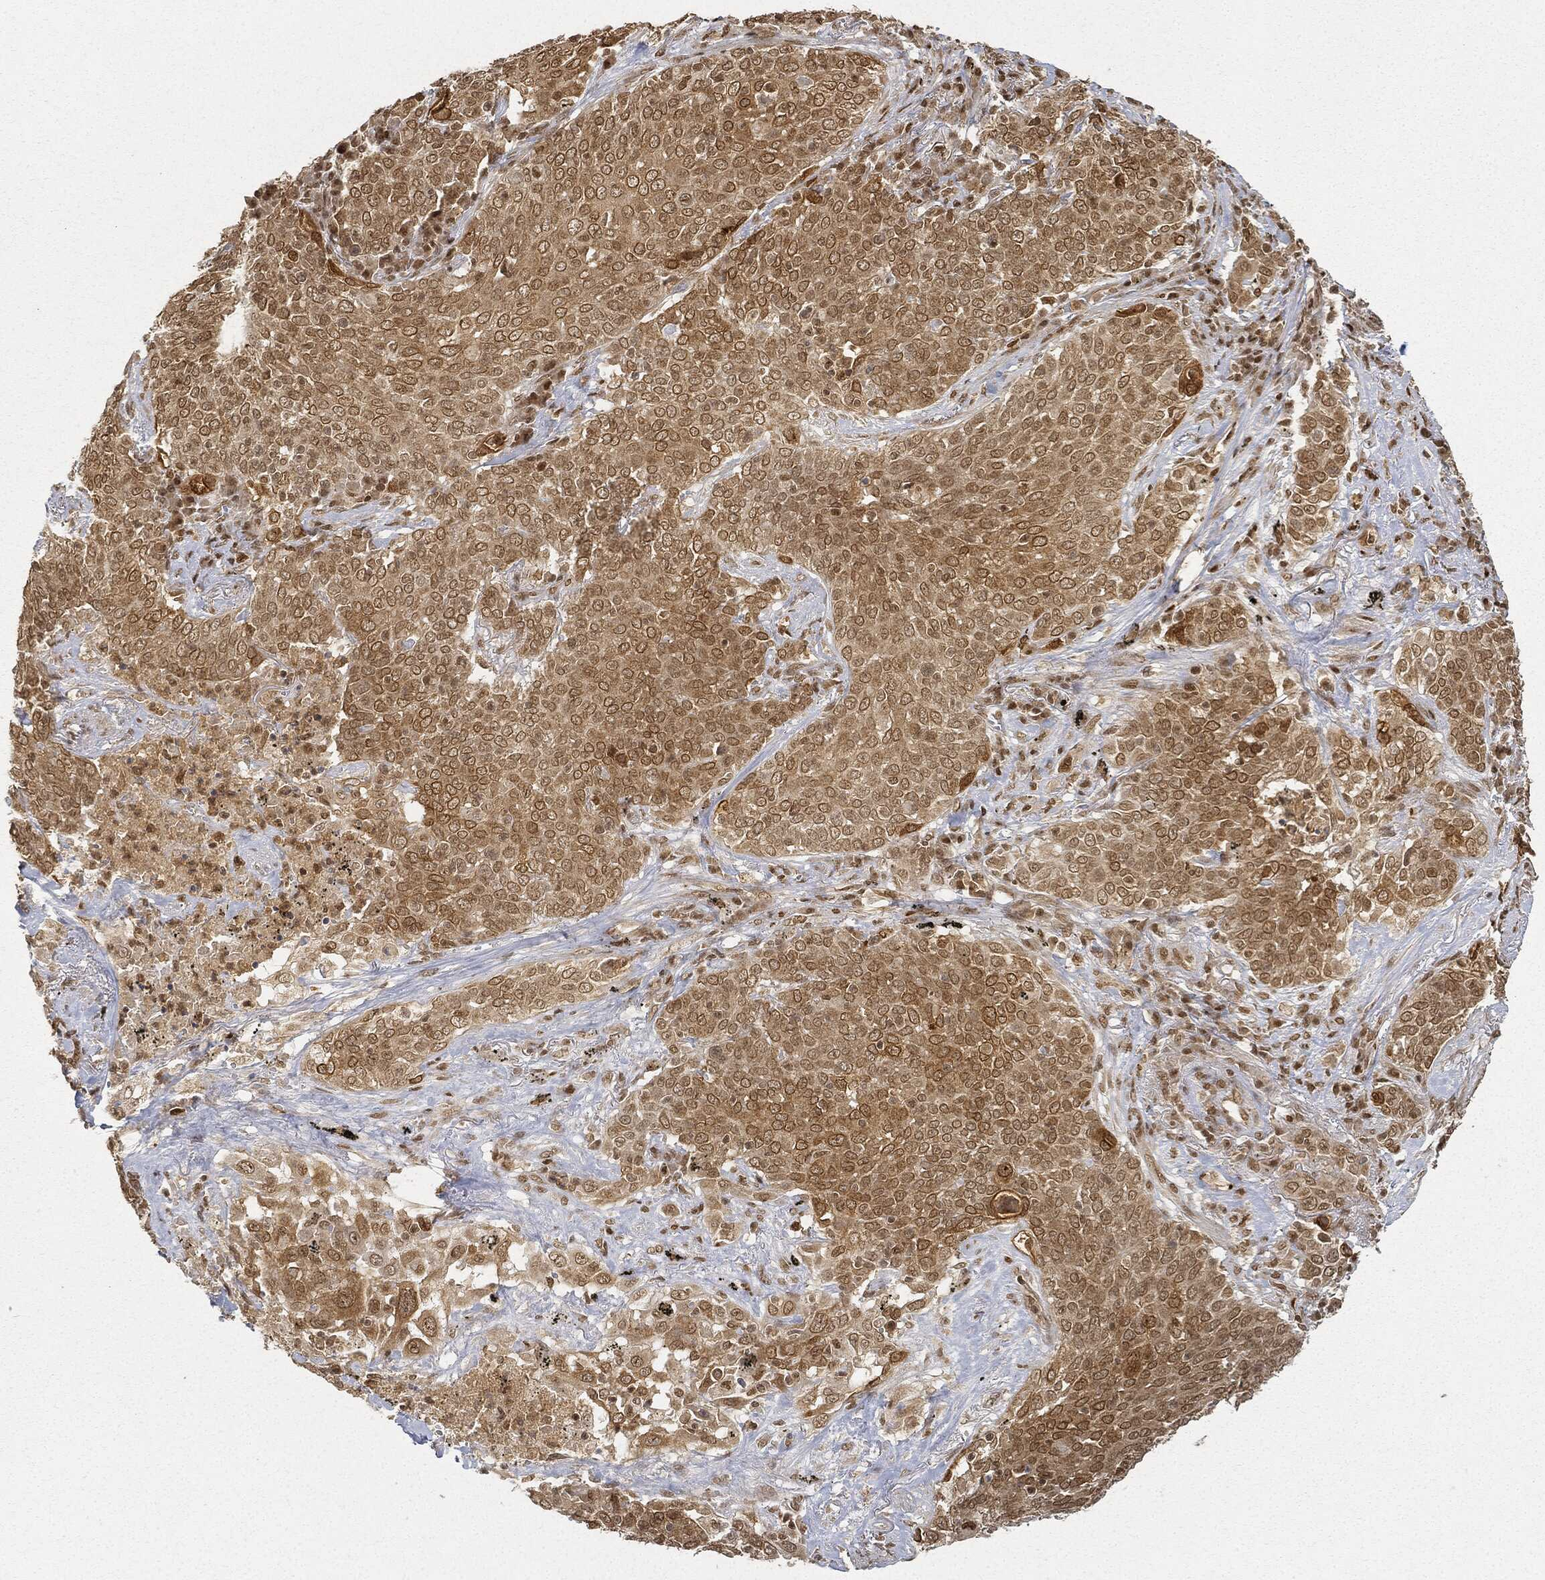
{"staining": {"intensity": "moderate", "quantity": "25%-75%", "location": "nuclear"}, "tissue": "lung cancer", "cell_type": "Tumor cells", "image_type": "cancer", "snomed": [{"axis": "morphology", "description": "Squamous cell carcinoma, NOS"}, {"axis": "topography", "description": "Lung"}], "caption": "Human lung cancer (squamous cell carcinoma) stained for a protein (brown) demonstrates moderate nuclear positive positivity in approximately 25%-75% of tumor cells.", "gene": "CIB1", "patient": {"sex": "male", "age": 82}}